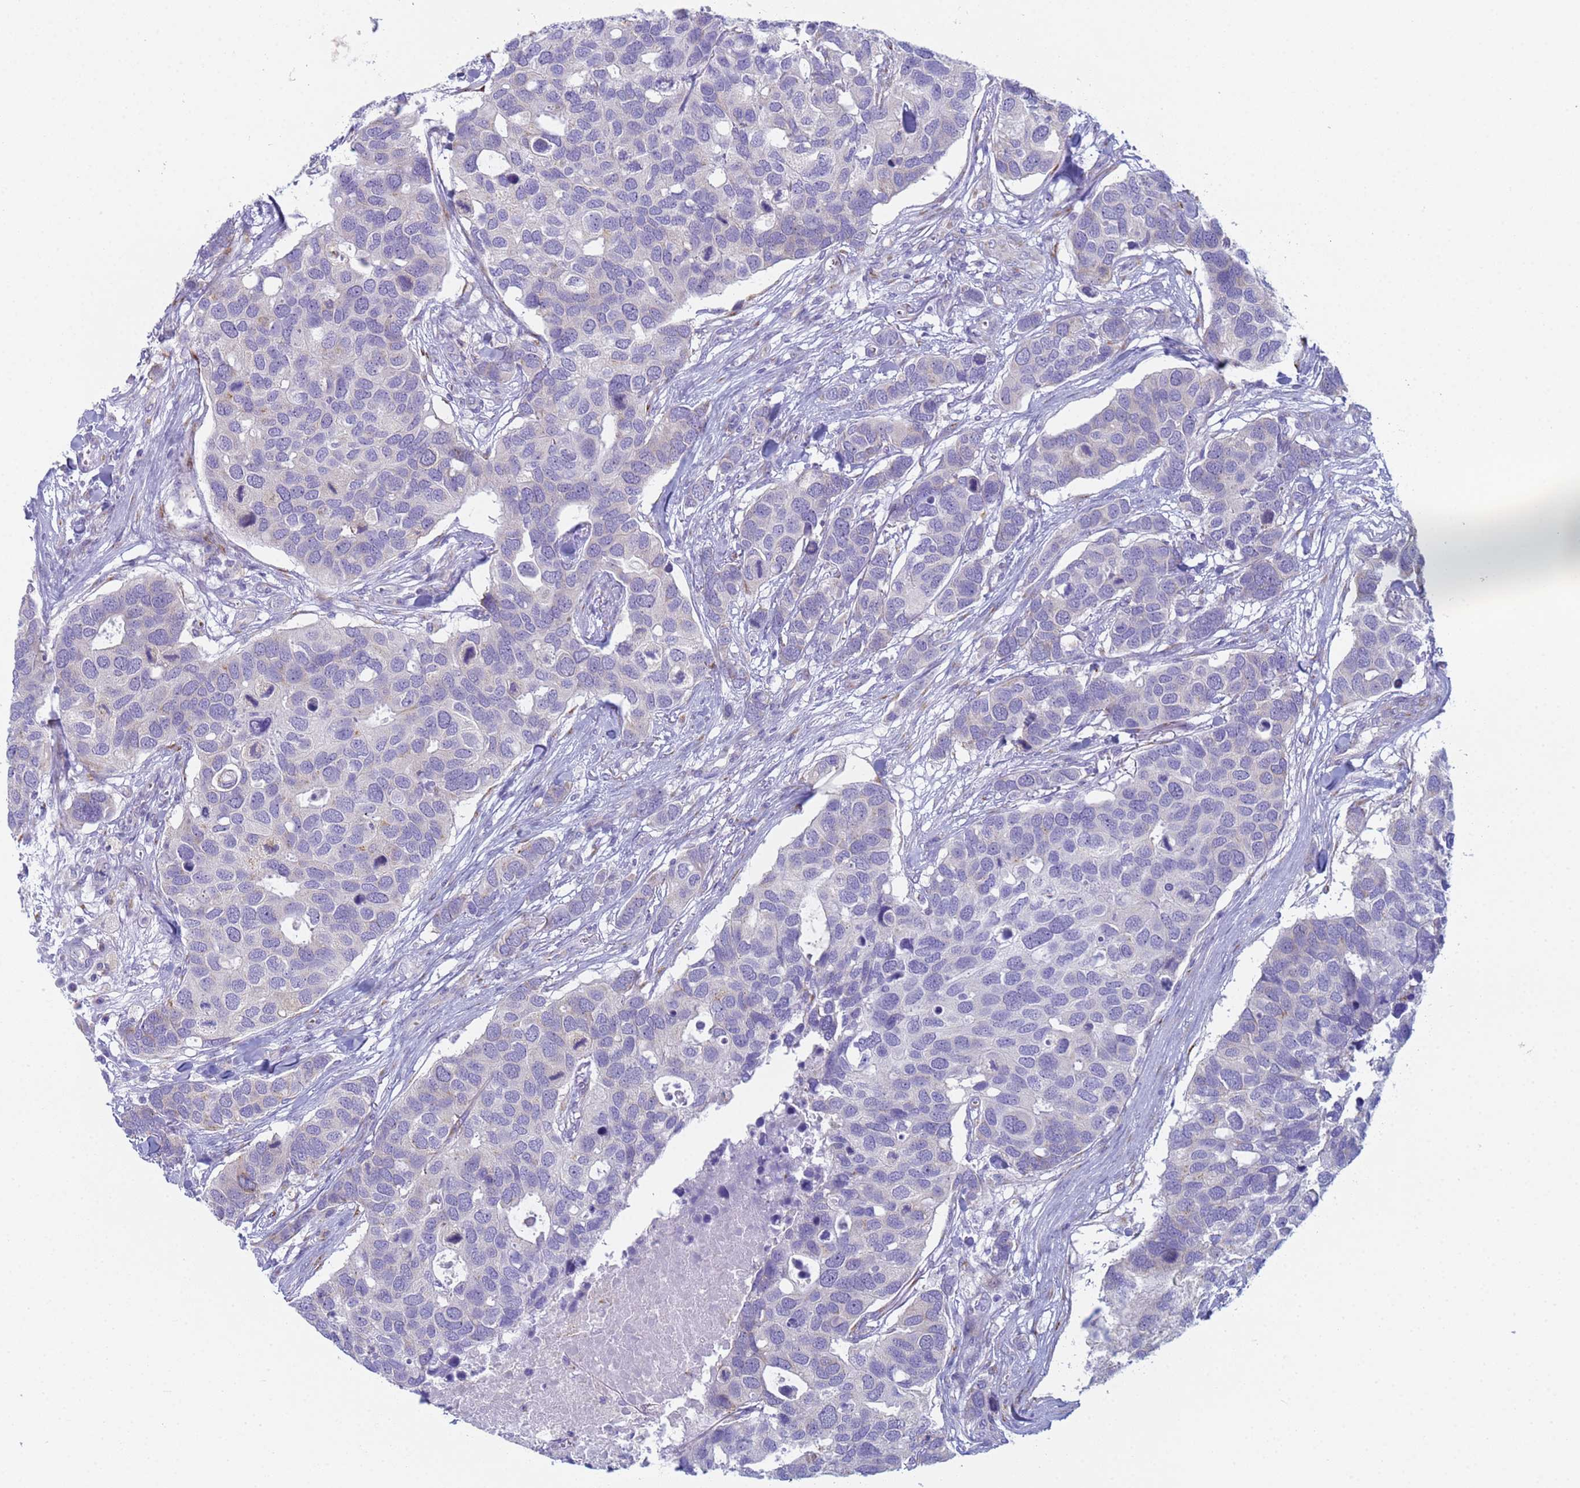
{"staining": {"intensity": "negative", "quantity": "none", "location": "none"}, "tissue": "breast cancer", "cell_type": "Tumor cells", "image_type": "cancer", "snomed": [{"axis": "morphology", "description": "Duct carcinoma"}, {"axis": "topography", "description": "Breast"}], "caption": "Immunohistochemistry photomicrograph of breast cancer stained for a protein (brown), which demonstrates no positivity in tumor cells.", "gene": "CR1", "patient": {"sex": "female", "age": 83}}